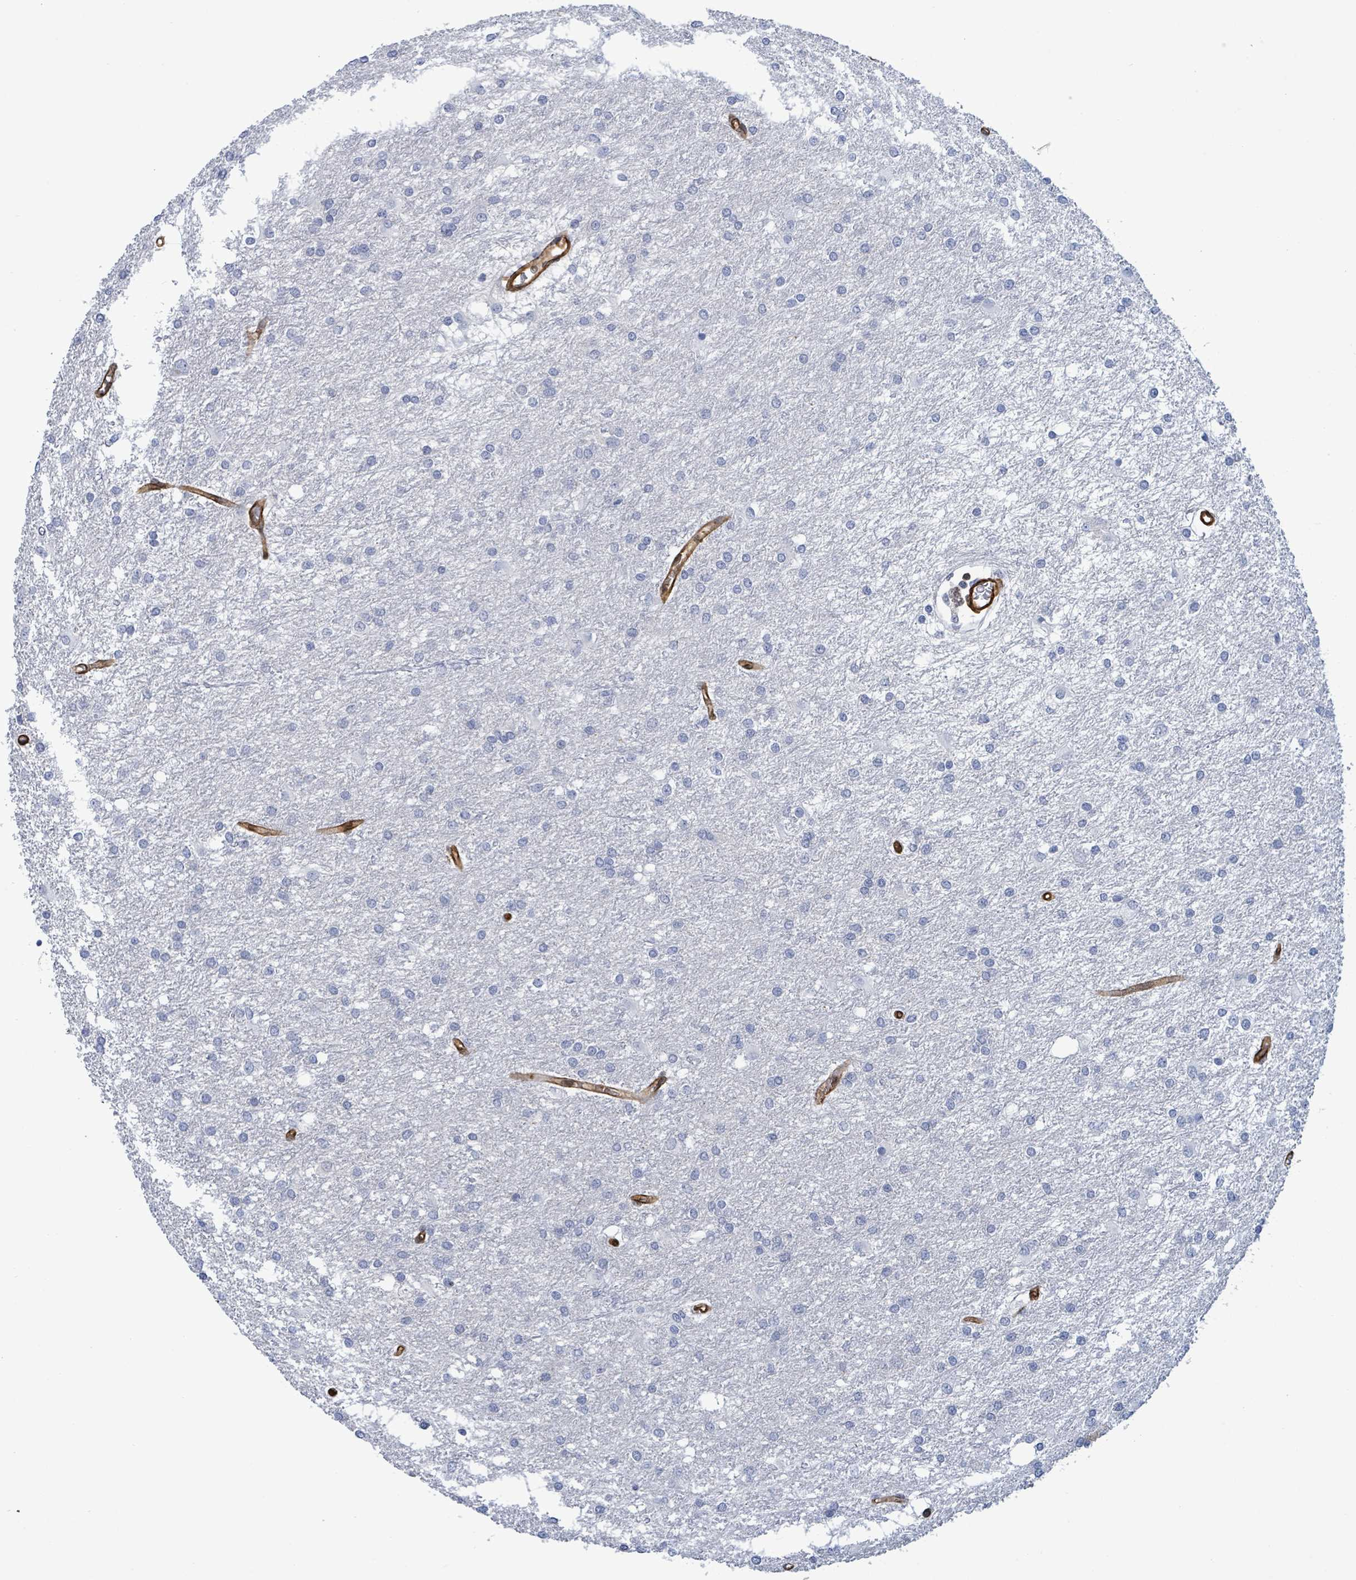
{"staining": {"intensity": "negative", "quantity": "none", "location": "none"}, "tissue": "glioma", "cell_type": "Tumor cells", "image_type": "cancer", "snomed": [{"axis": "morphology", "description": "Glioma, malignant, High grade"}, {"axis": "topography", "description": "Brain"}], "caption": "Immunohistochemistry (IHC) image of high-grade glioma (malignant) stained for a protein (brown), which reveals no positivity in tumor cells. Nuclei are stained in blue.", "gene": "PRKRIP1", "patient": {"sex": "female", "age": 50}}